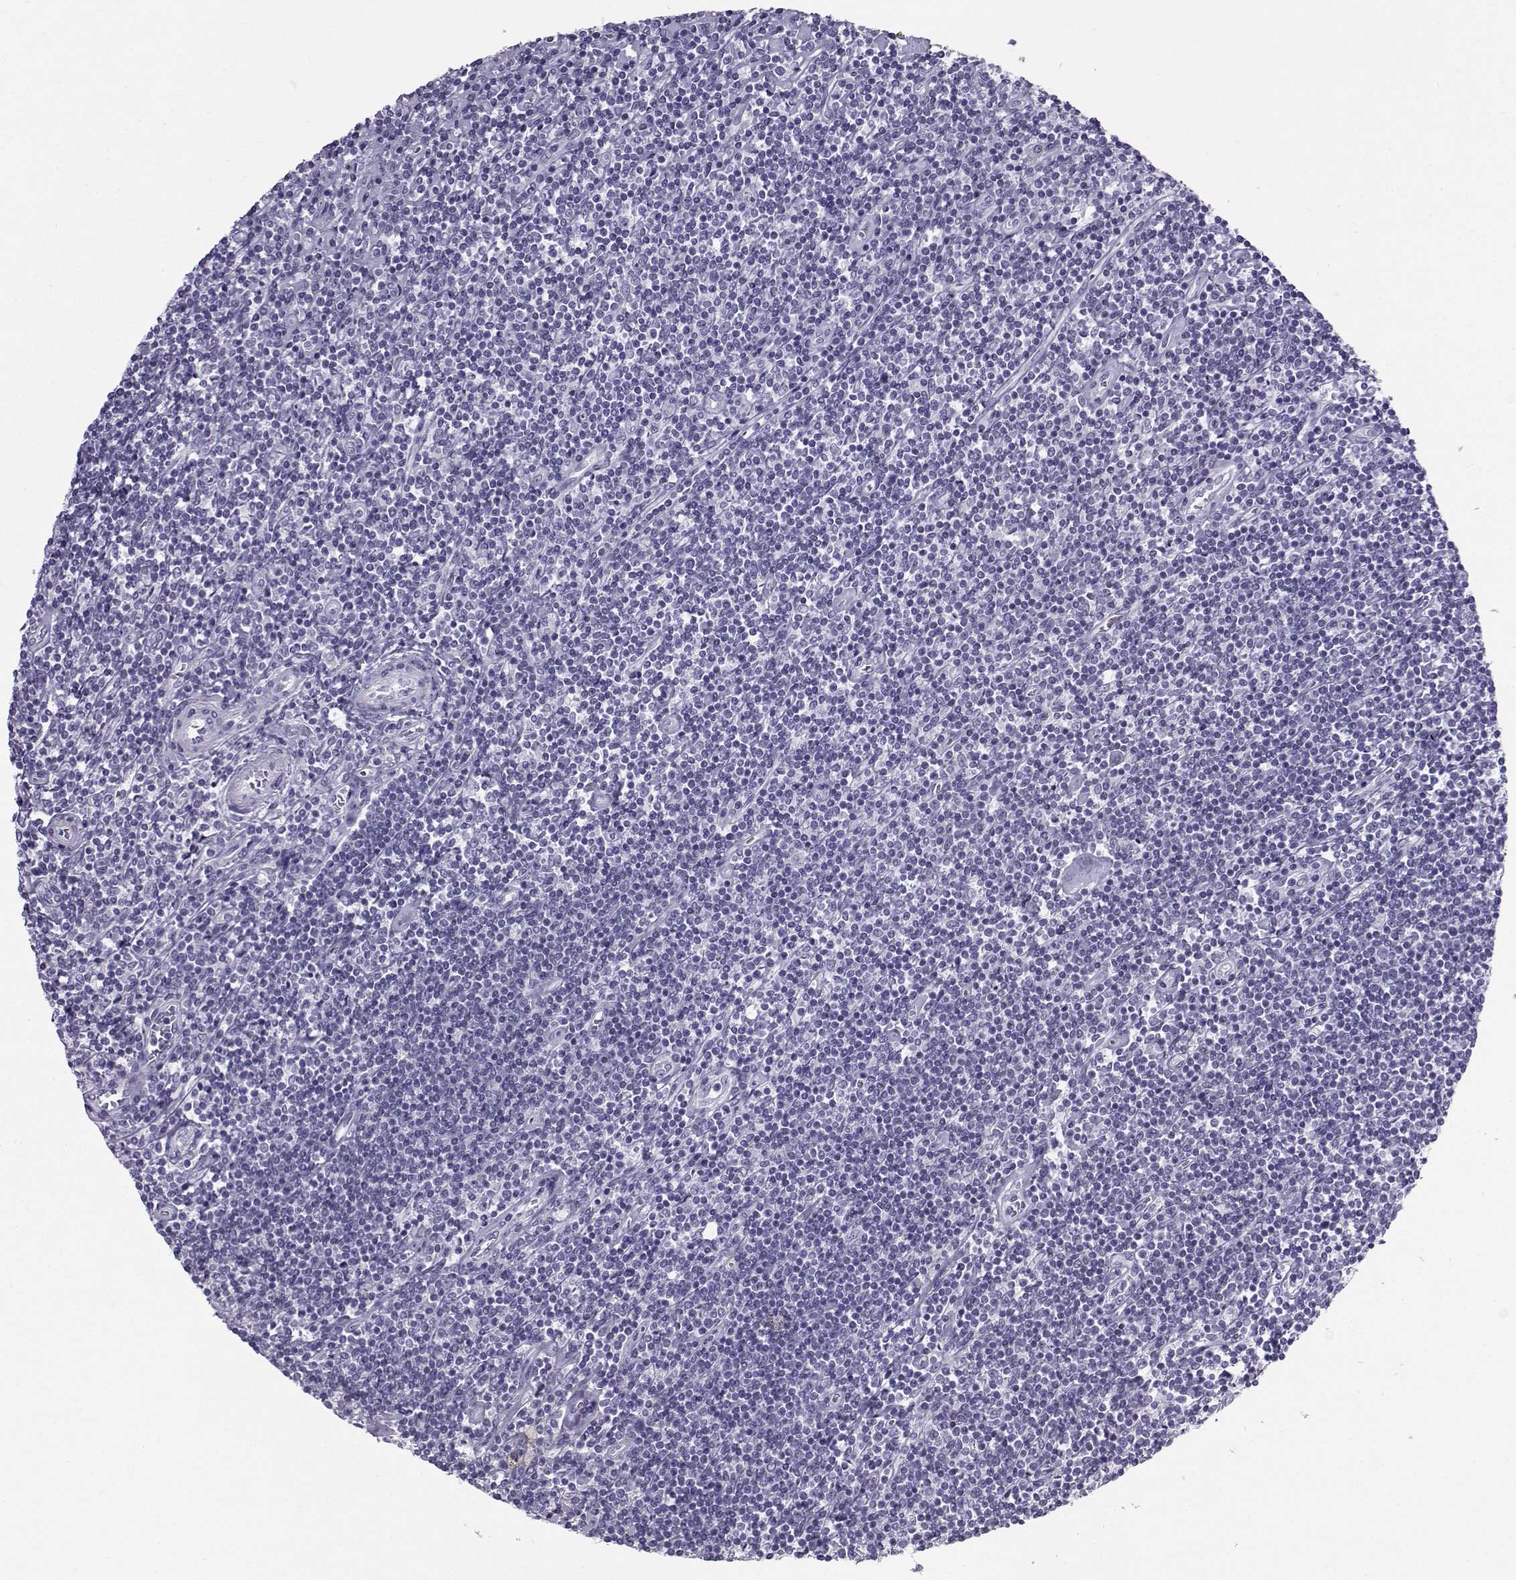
{"staining": {"intensity": "negative", "quantity": "none", "location": "none"}, "tissue": "lymphoma", "cell_type": "Tumor cells", "image_type": "cancer", "snomed": [{"axis": "morphology", "description": "Hodgkin's disease, NOS"}, {"axis": "topography", "description": "Lymph node"}], "caption": "Tumor cells are negative for brown protein staining in Hodgkin's disease.", "gene": "ZBTB8B", "patient": {"sex": "male", "age": 40}}